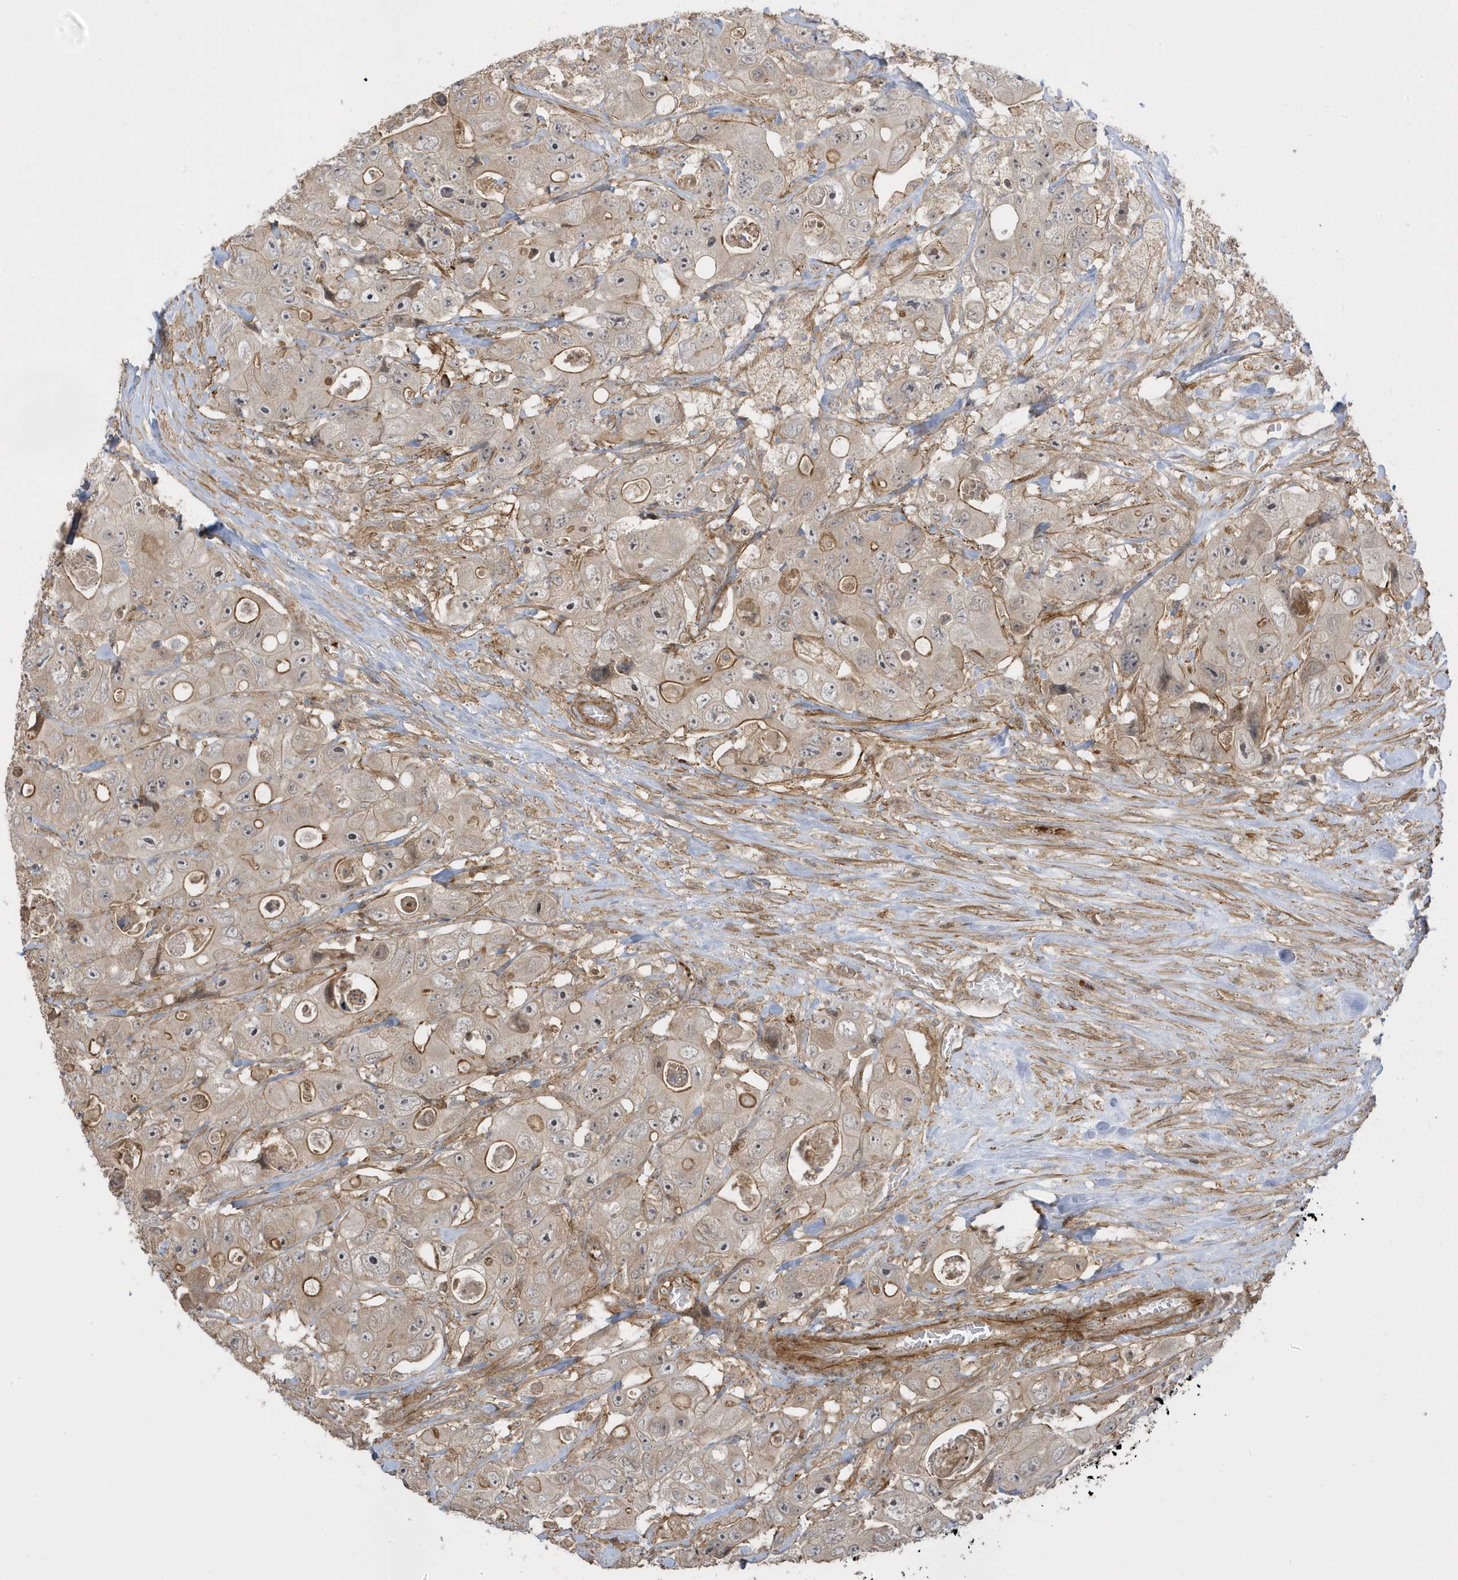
{"staining": {"intensity": "weak", "quantity": ">75%", "location": "cytoplasmic/membranous"}, "tissue": "colorectal cancer", "cell_type": "Tumor cells", "image_type": "cancer", "snomed": [{"axis": "morphology", "description": "Adenocarcinoma, NOS"}, {"axis": "topography", "description": "Colon"}], "caption": "Adenocarcinoma (colorectal) was stained to show a protein in brown. There is low levels of weak cytoplasmic/membranous positivity in about >75% of tumor cells. The staining was performed using DAB to visualize the protein expression in brown, while the nuclei were stained in blue with hematoxylin (Magnification: 20x).", "gene": "ZBTB8A", "patient": {"sex": "female", "age": 46}}